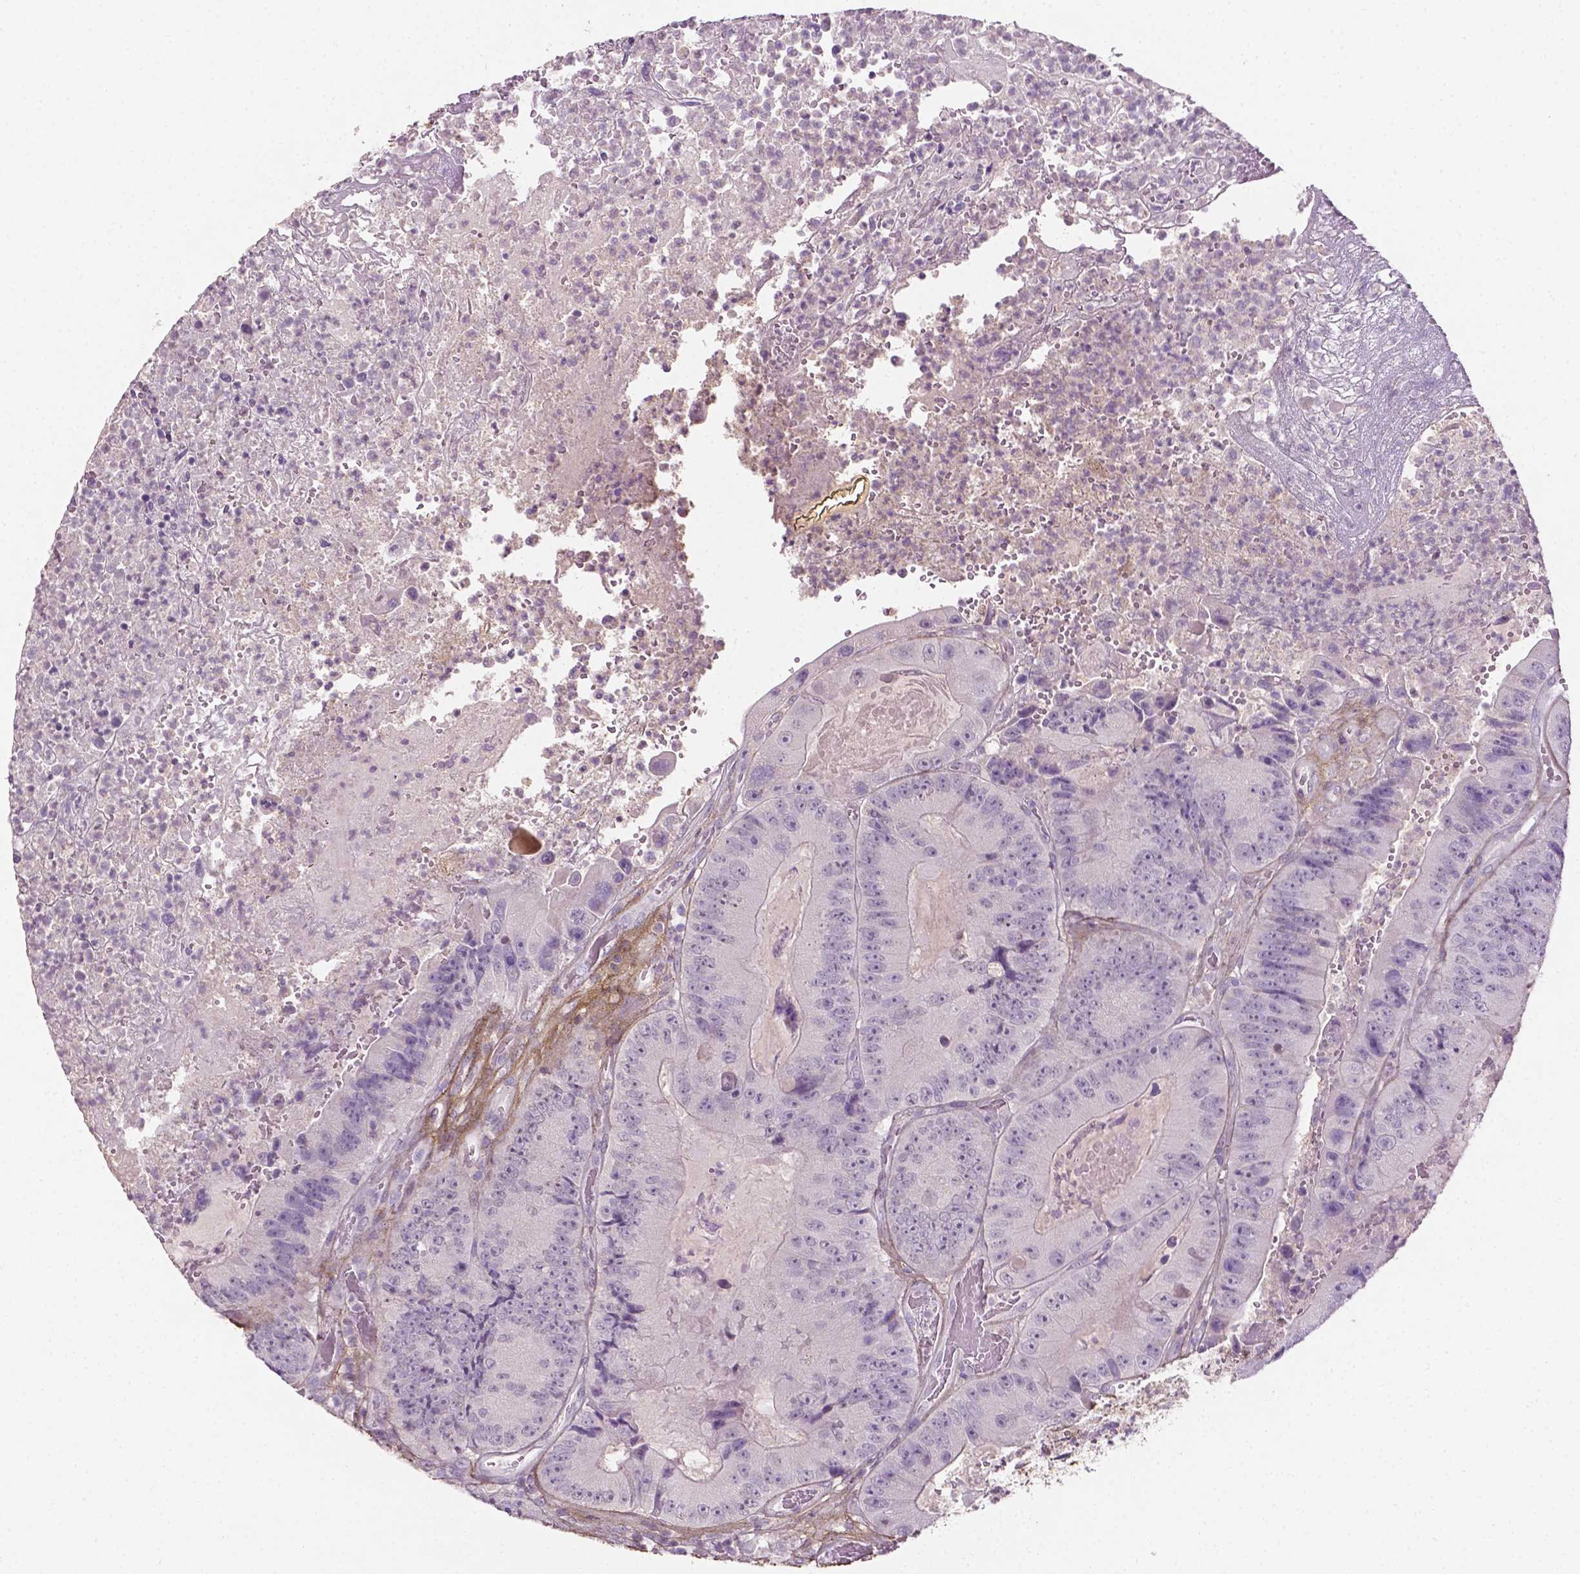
{"staining": {"intensity": "negative", "quantity": "none", "location": "none"}, "tissue": "colorectal cancer", "cell_type": "Tumor cells", "image_type": "cancer", "snomed": [{"axis": "morphology", "description": "Adenocarcinoma, NOS"}, {"axis": "topography", "description": "Colon"}], "caption": "There is no significant positivity in tumor cells of colorectal cancer.", "gene": "DLG2", "patient": {"sex": "female", "age": 86}}